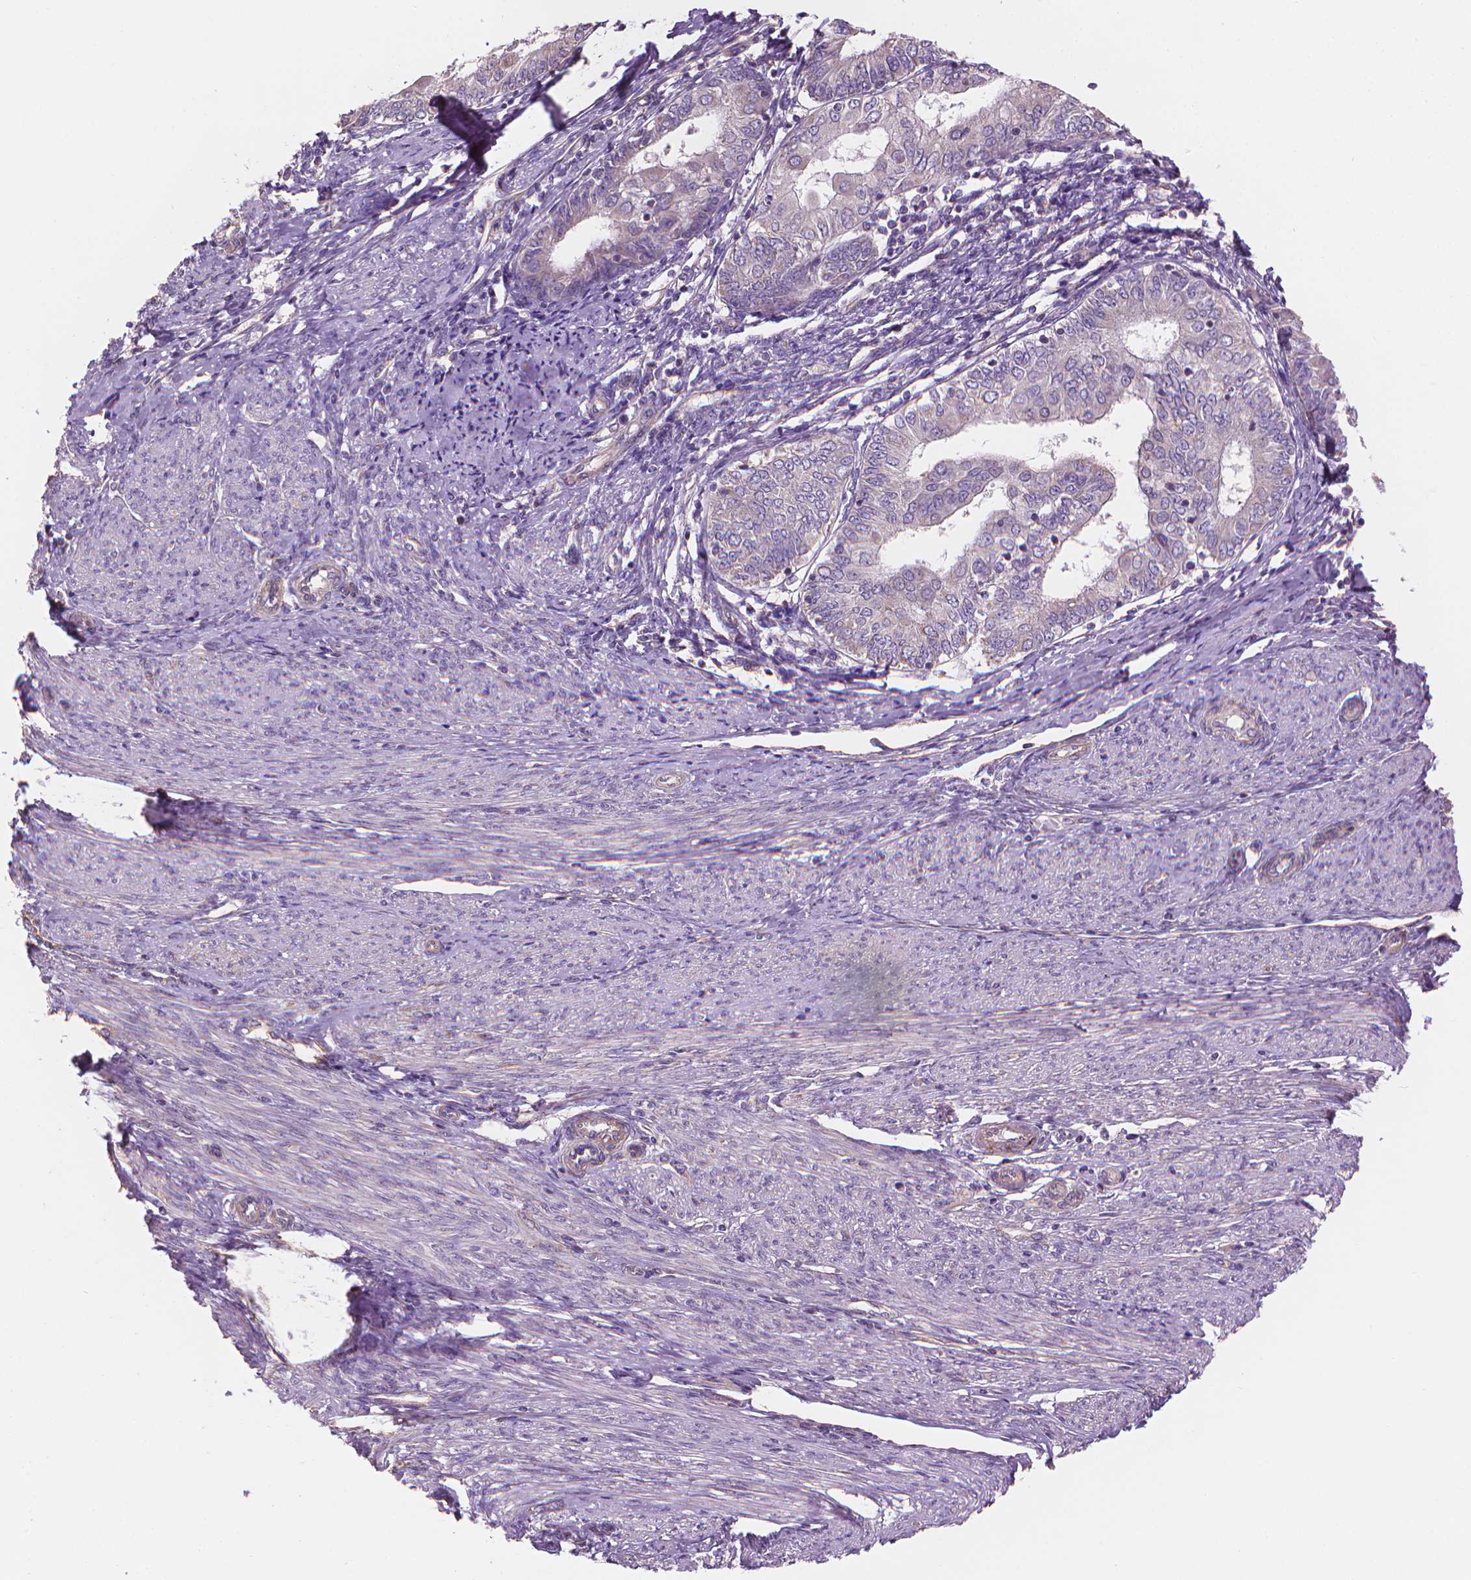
{"staining": {"intensity": "negative", "quantity": "none", "location": "none"}, "tissue": "endometrial cancer", "cell_type": "Tumor cells", "image_type": "cancer", "snomed": [{"axis": "morphology", "description": "Adenocarcinoma, NOS"}, {"axis": "topography", "description": "Endometrium"}], "caption": "High magnification brightfield microscopy of endometrial cancer stained with DAB (brown) and counterstained with hematoxylin (blue): tumor cells show no significant expression.", "gene": "TTC29", "patient": {"sex": "female", "age": 68}}